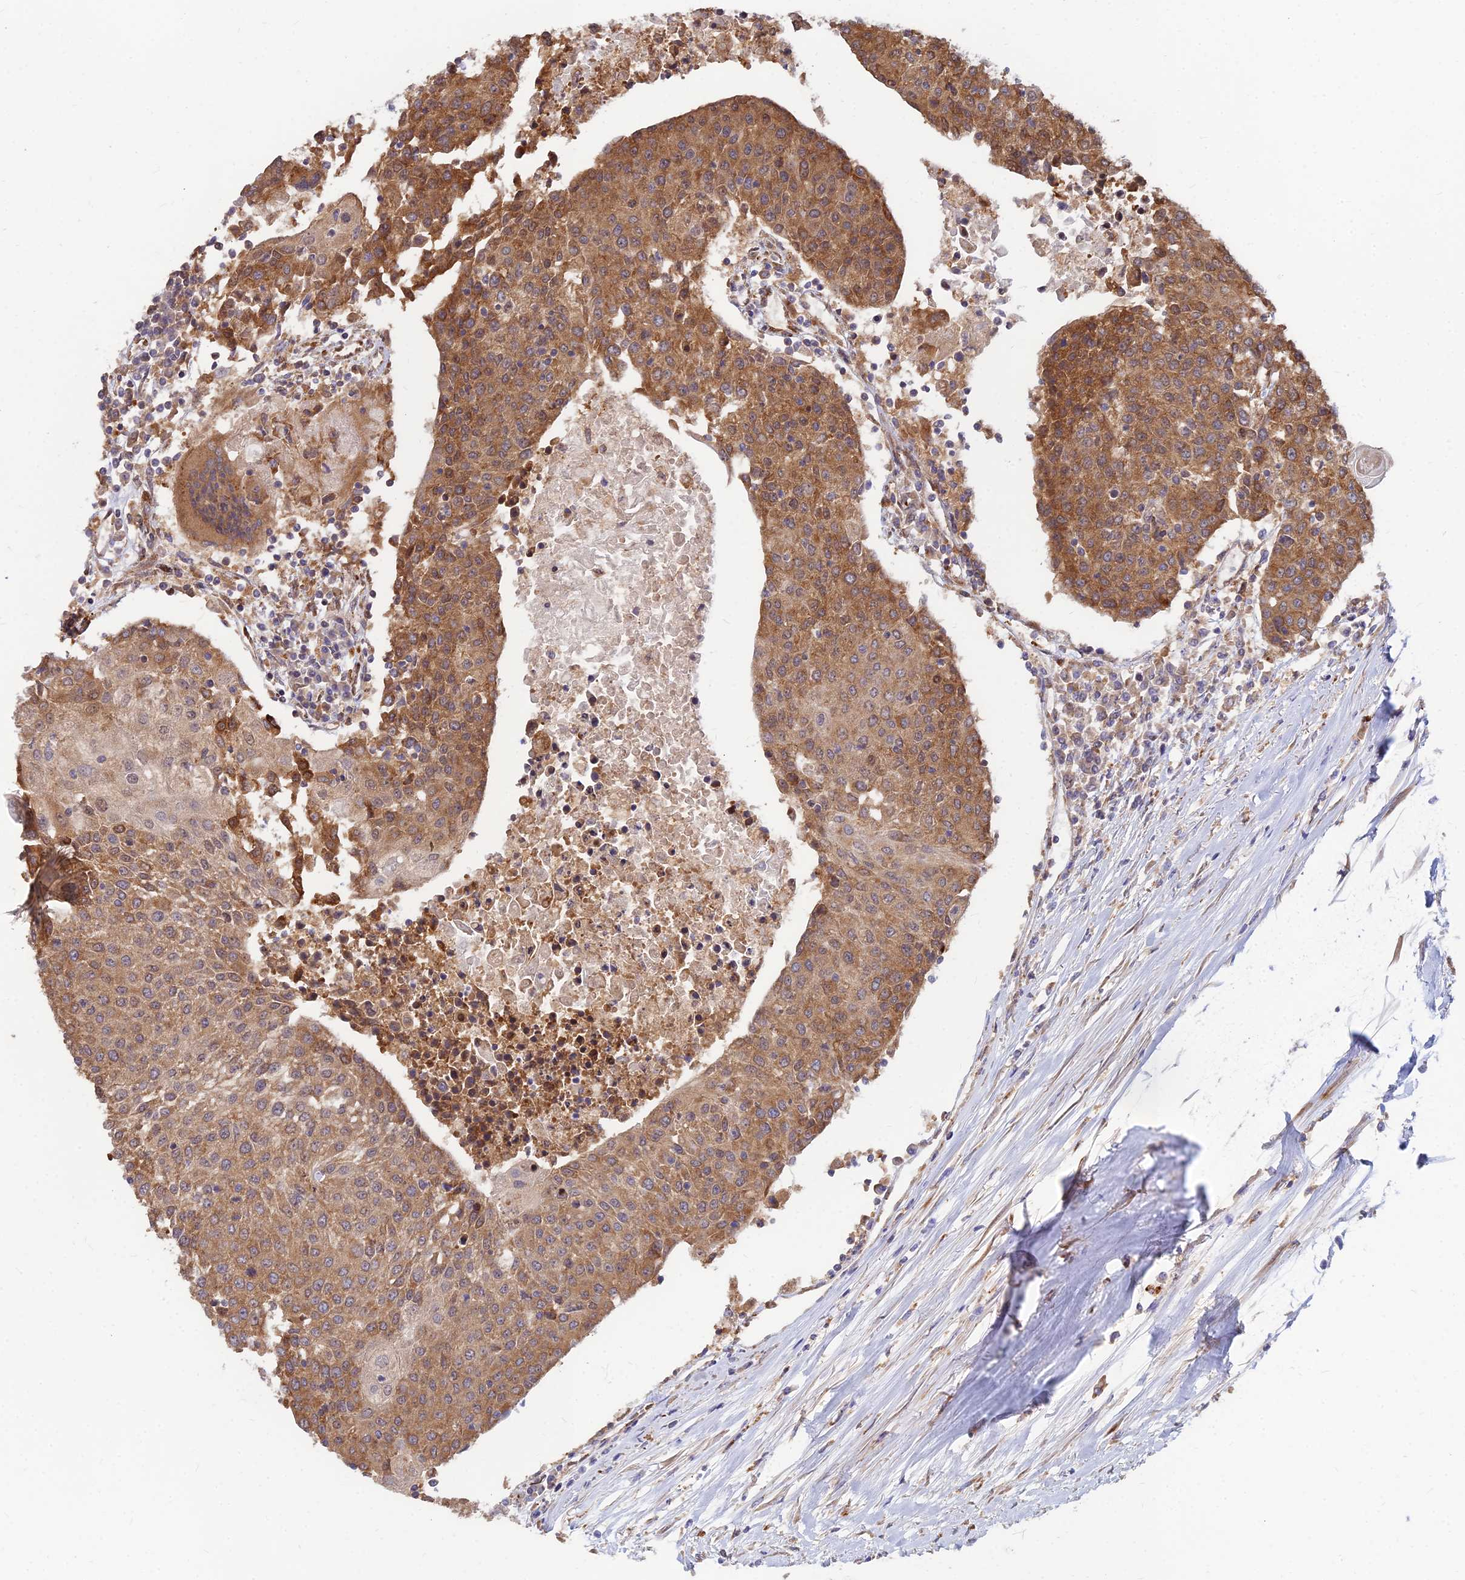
{"staining": {"intensity": "moderate", "quantity": ">75%", "location": "cytoplasmic/membranous"}, "tissue": "urothelial cancer", "cell_type": "Tumor cells", "image_type": "cancer", "snomed": [{"axis": "morphology", "description": "Urothelial carcinoma, High grade"}, {"axis": "topography", "description": "Urinary bladder"}], "caption": "There is medium levels of moderate cytoplasmic/membranous positivity in tumor cells of urothelial cancer, as demonstrated by immunohistochemical staining (brown color).", "gene": "CCT6B", "patient": {"sex": "female", "age": 85}}